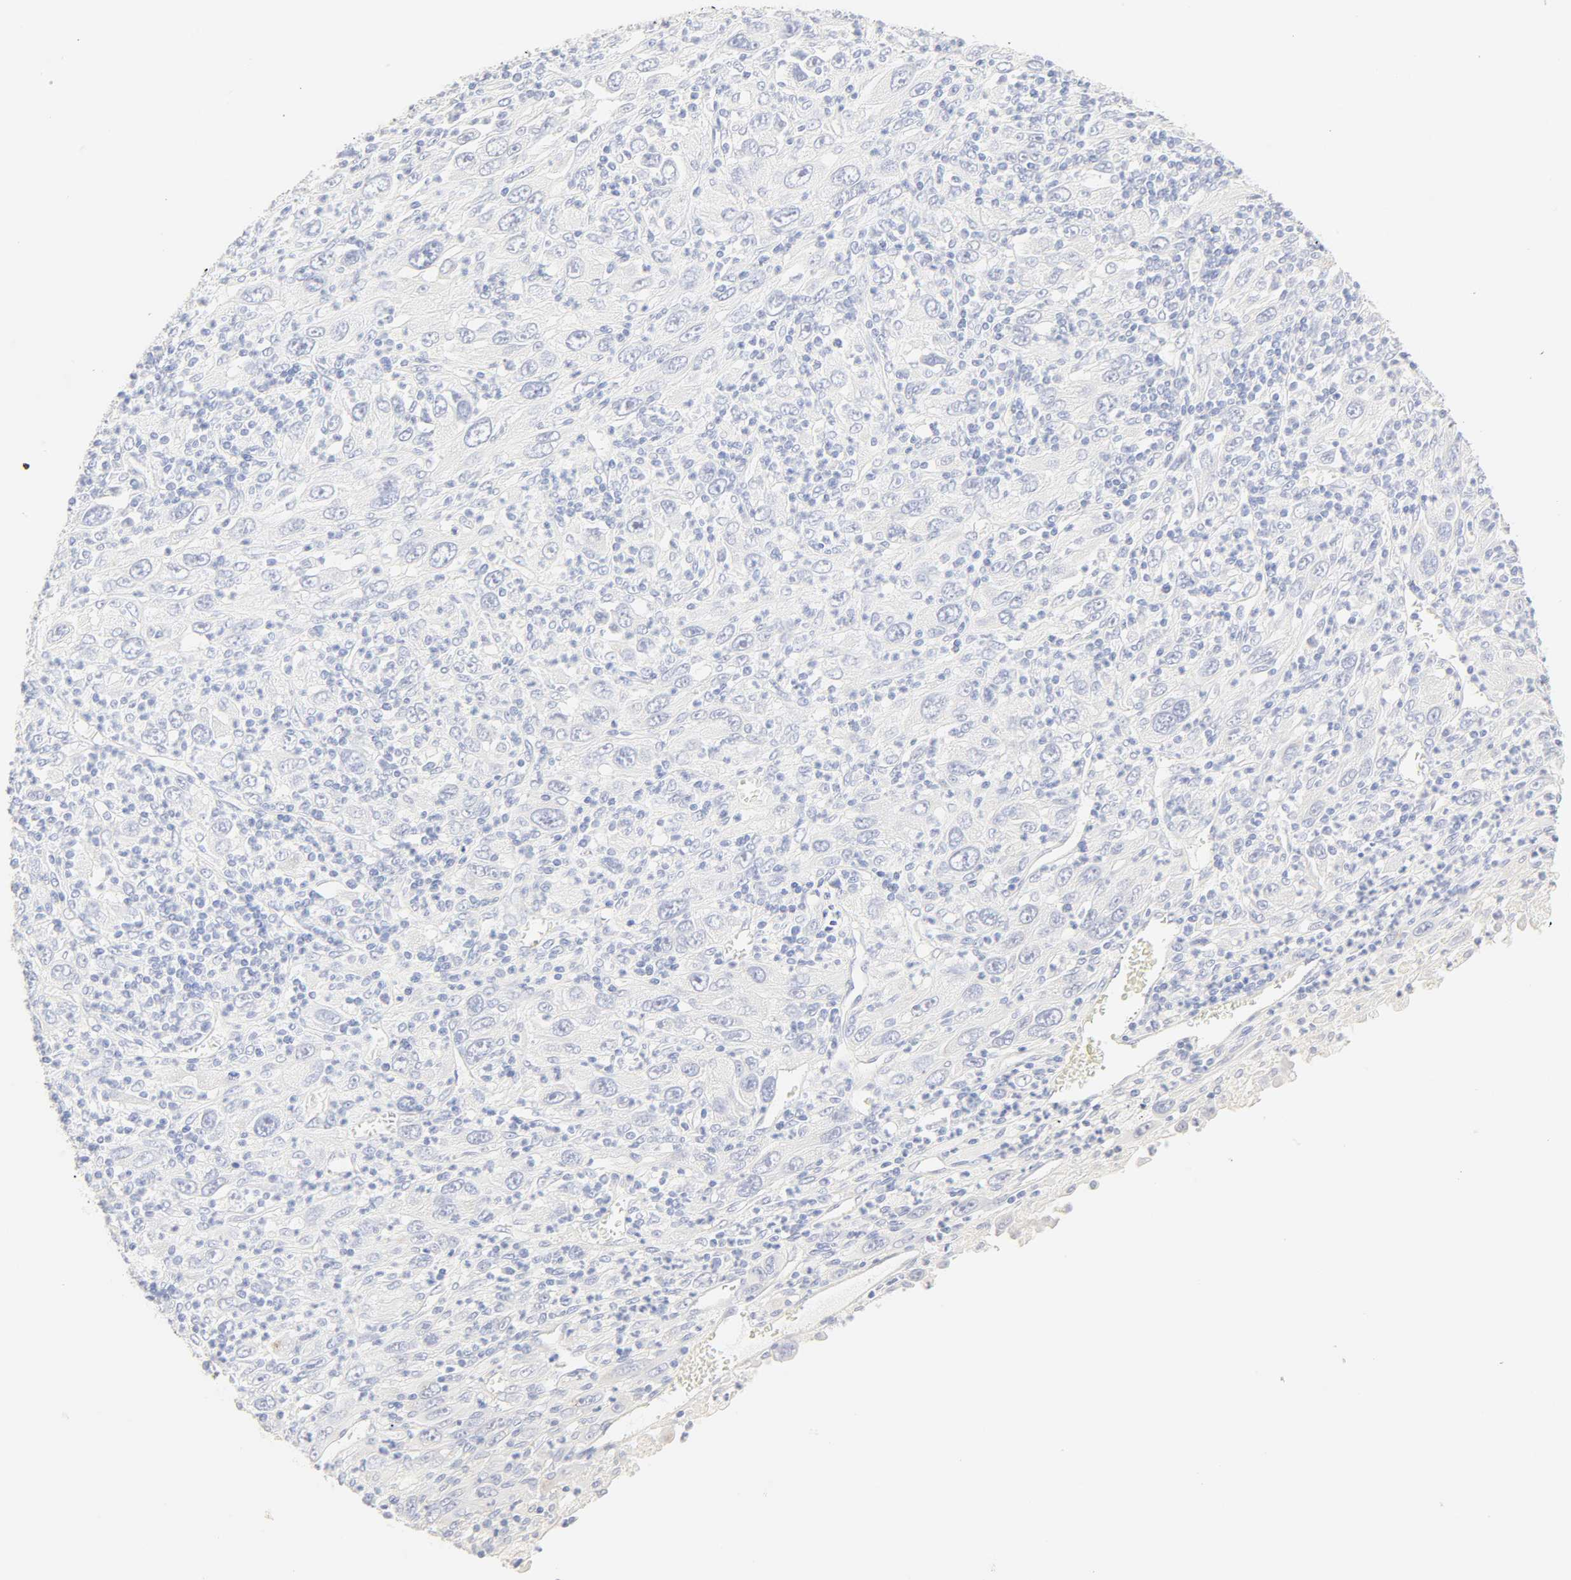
{"staining": {"intensity": "negative", "quantity": "none", "location": "none"}, "tissue": "melanoma", "cell_type": "Tumor cells", "image_type": "cancer", "snomed": [{"axis": "morphology", "description": "Malignant melanoma, Metastatic site"}, {"axis": "topography", "description": "Skin"}], "caption": "The photomicrograph demonstrates no significant expression in tumor cells of malignant melanoma (metastatic site). (Brightfield microscopy of DAB (3,3'-diaminobenzidine) immunohistochemistry at high magnification).", "gene": "SLCO1B3", "patient": {"sex": "female", "age": 56}}